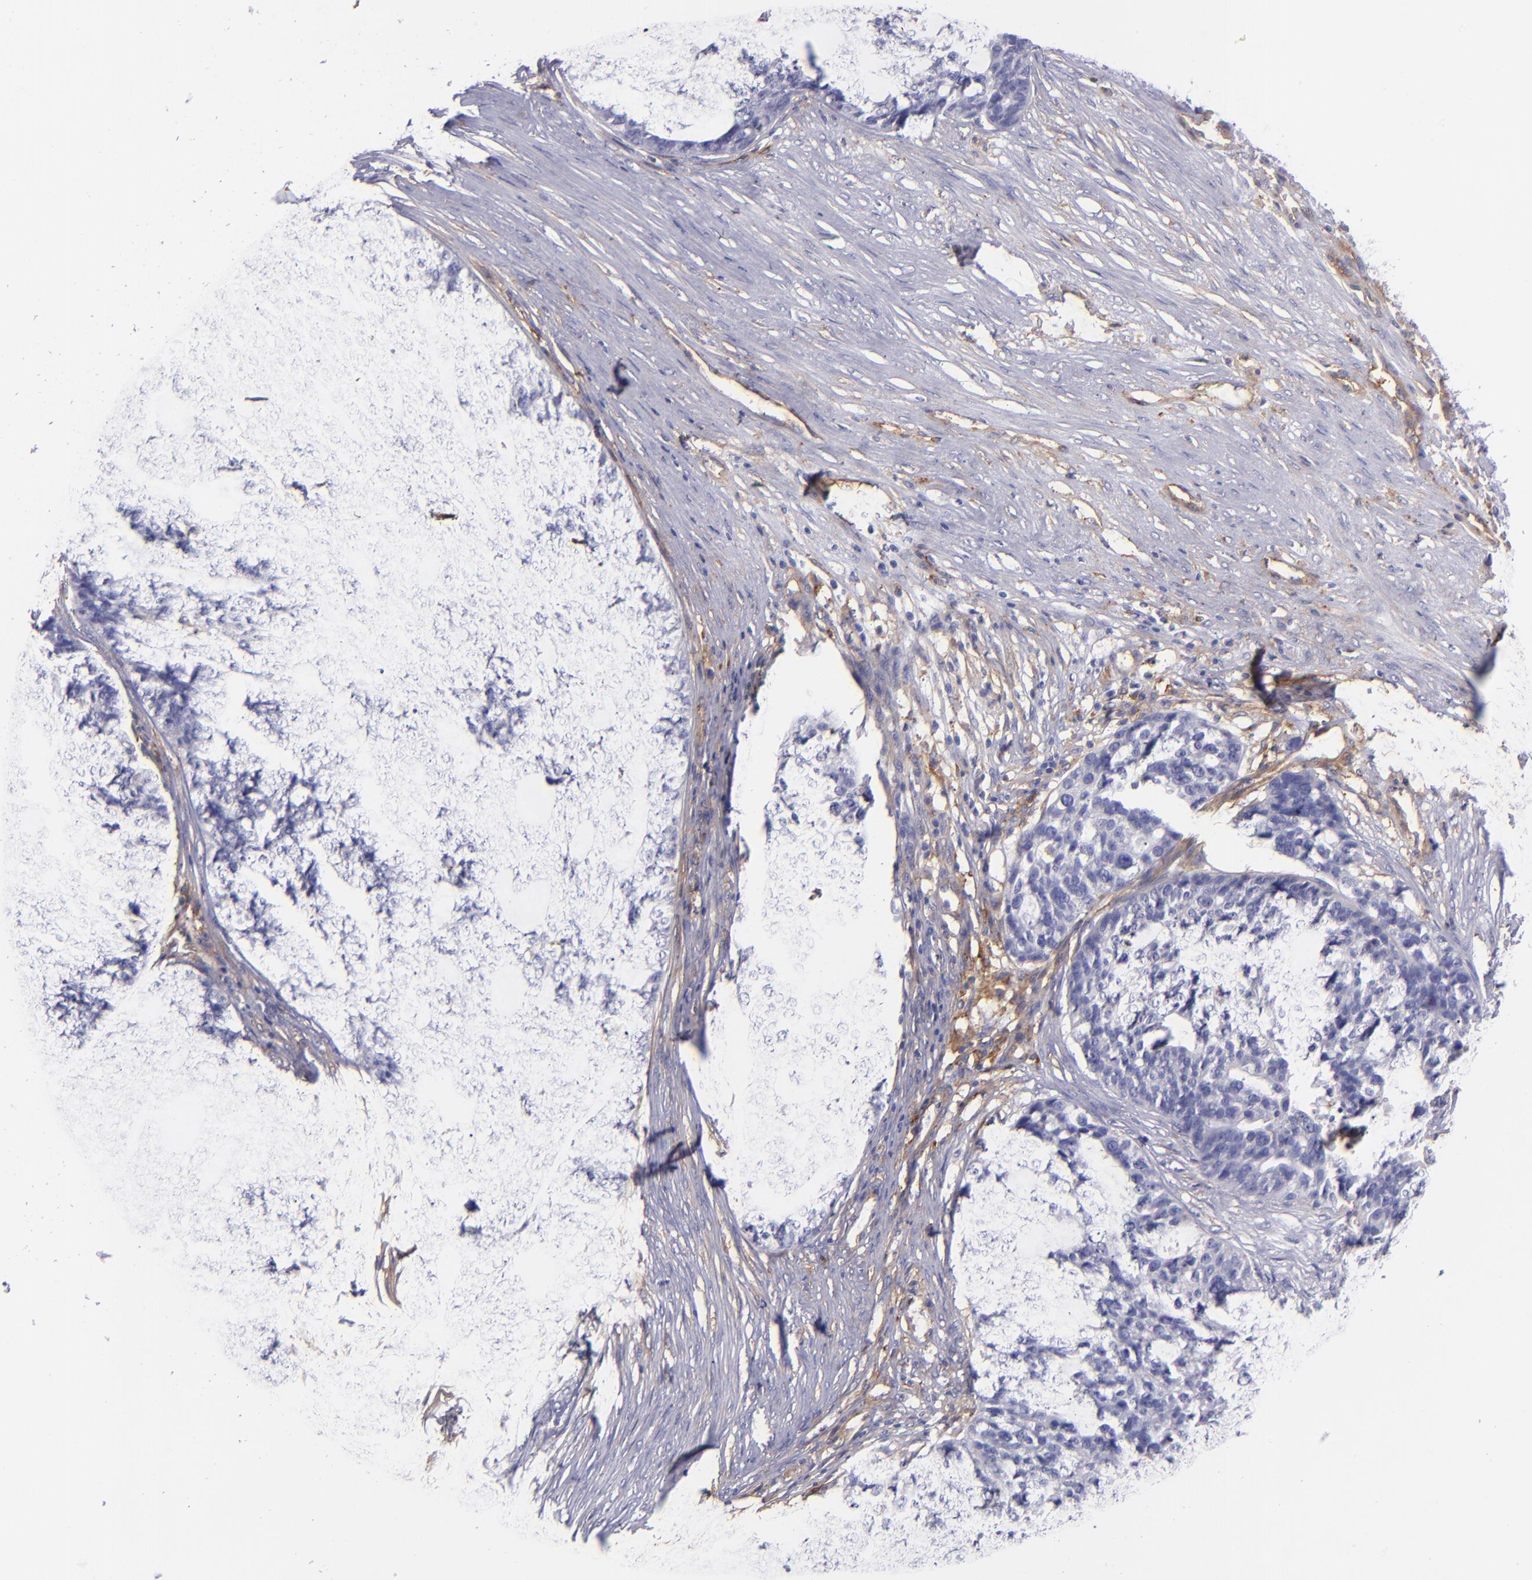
{"staining": {"intensity": "negative", "quantity": "none", "location": "none"}, "tissue": "ovarian cancer", "cell_type": "Tumor cells", "image_type": "cancer", "snomed": [{"axis": "morphology", "description": "Cystadenocarcinoma, serous, NOS"}, {"axis": "topography", "description": "Ovary"}], "caption": "This is an immunohistochemistry (IHC) histopathology image of human ovarian serous cystadenocarcinoma. There is no expression in tumor cells.", "gene": "ENTPD1", "patient": {"sex": "female", "age": 59}}